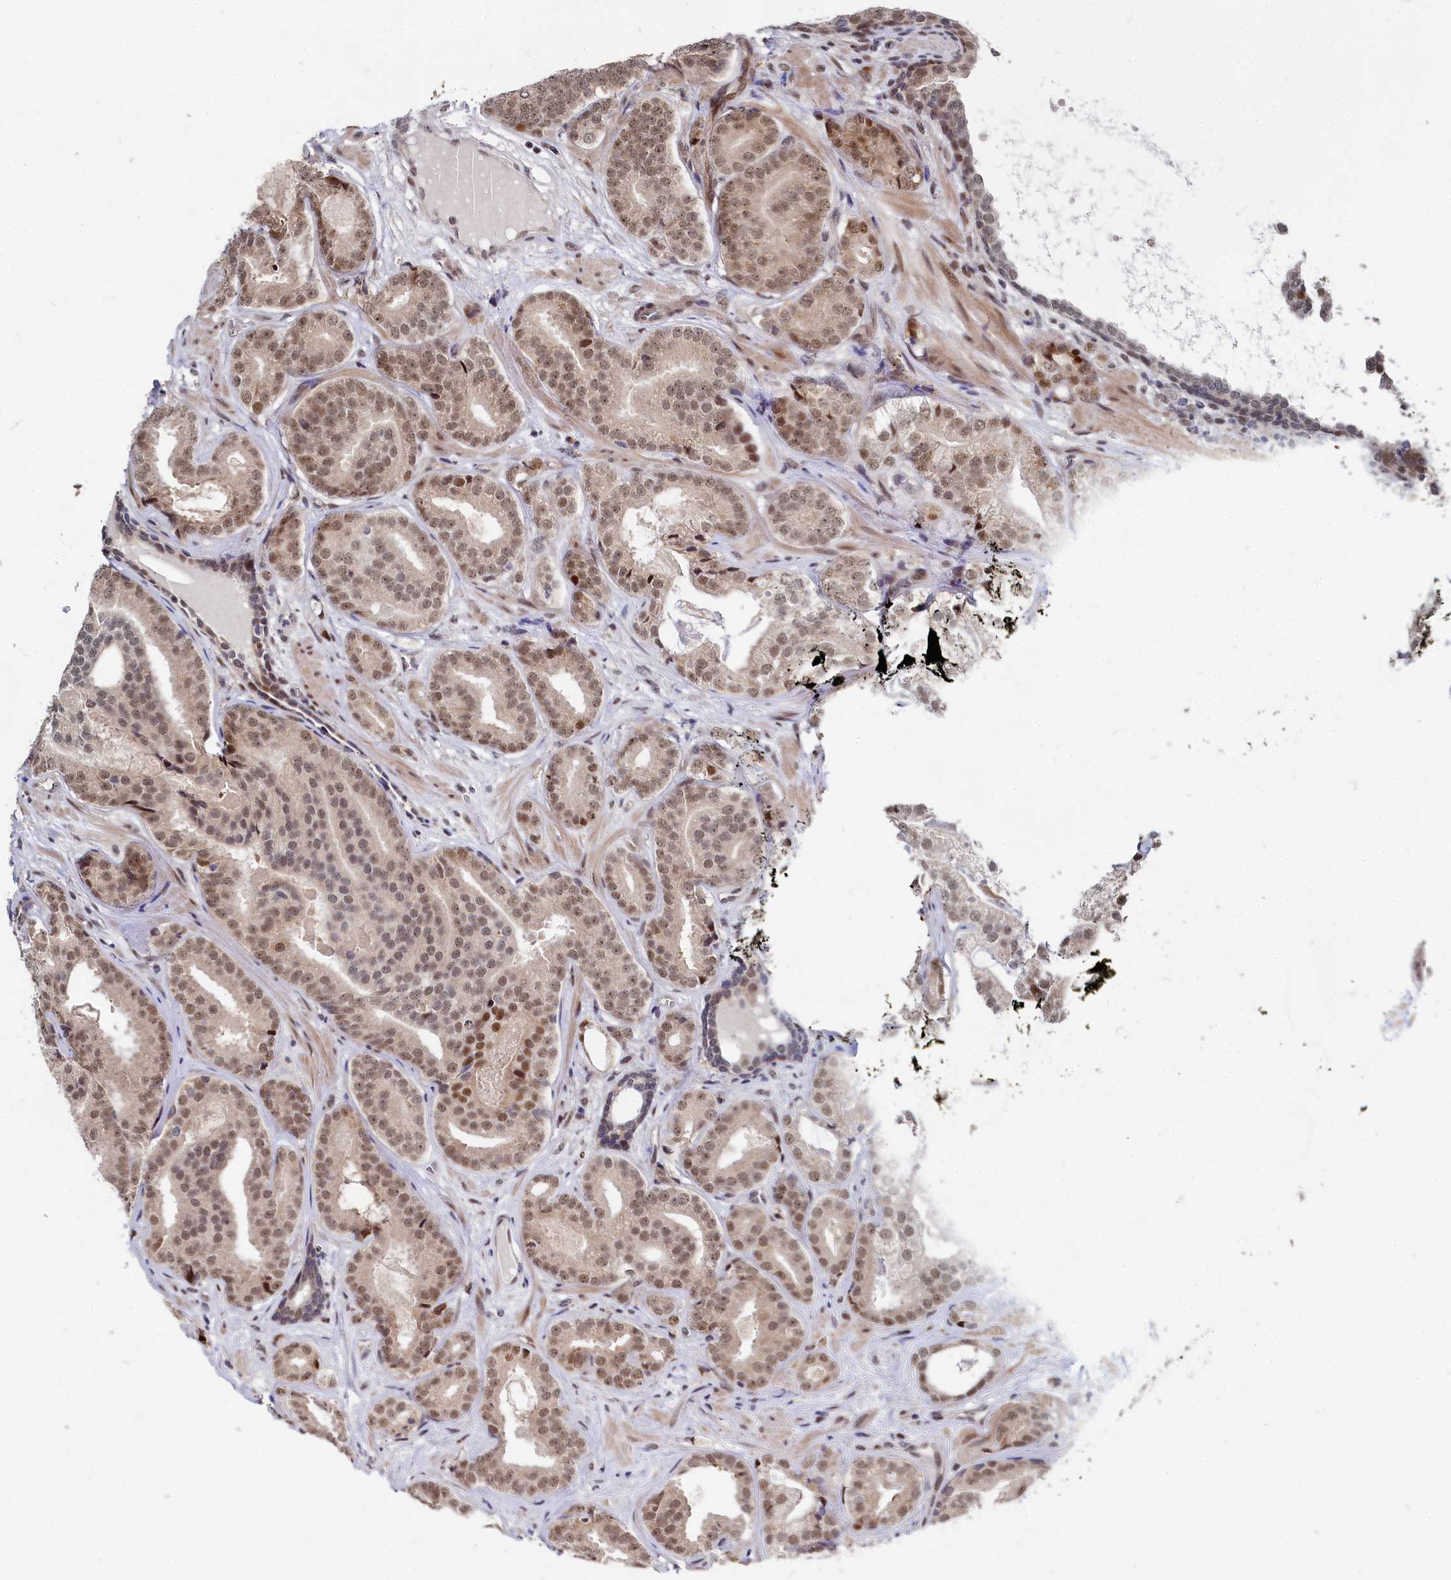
{"staining": {"intensity": "moderate", "quantity": ">75%", "location": "nuclear"}, "tissue": "prostate cancer", "cell_type": "Tumor cells", "image_type": "cancer", "snomed": [{"axis": "morphology", "description": "Adenocarcinoma, High grade"}, {"axis": "topography", "description": "Prostate"}], "caption": "Brown immunohistochemical staining in human prostate cancer (high-grade adenocarcinoma) reveals moderate nuclear expression in approximately >75% of tumor cells.", "gene": "BUB3", "patient": {"sex": "male", "age": 60}}